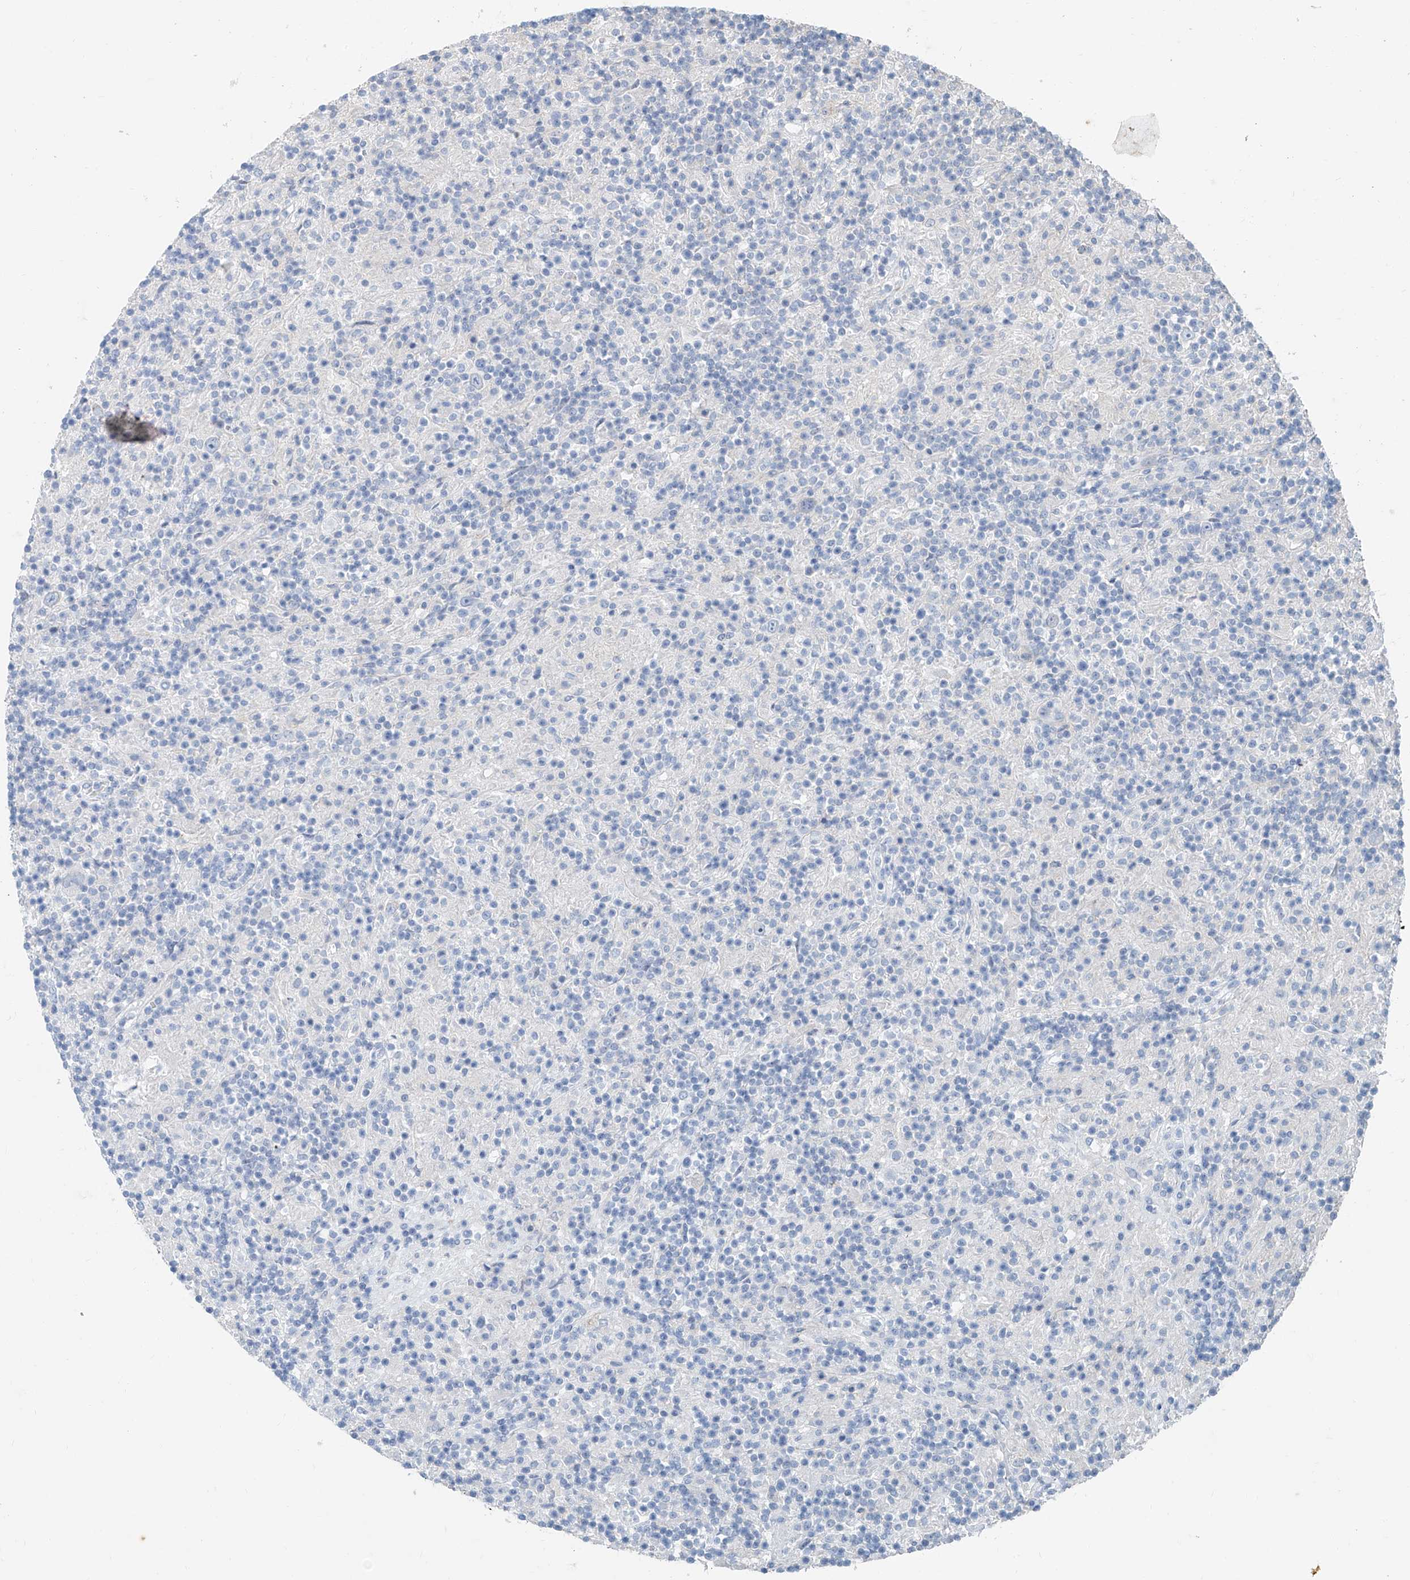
{"staining": {"intensity": "negative", "quantity": "none", "location": "none"}, "tissue": "lymphoma", "cell_type": "Tumor cells", "image_type": "cancer", "snomed": [{"axis": "morphology", "description": "Hodgkin's disease, NOS"}, {"axis": "topography", "description": "Lymph node"}], "caption": "Tumor cells show no significant expression in Hodgkin's disease.", "gene": "ANKRD34A", "patient": {"sex": "male", "age": 70}}